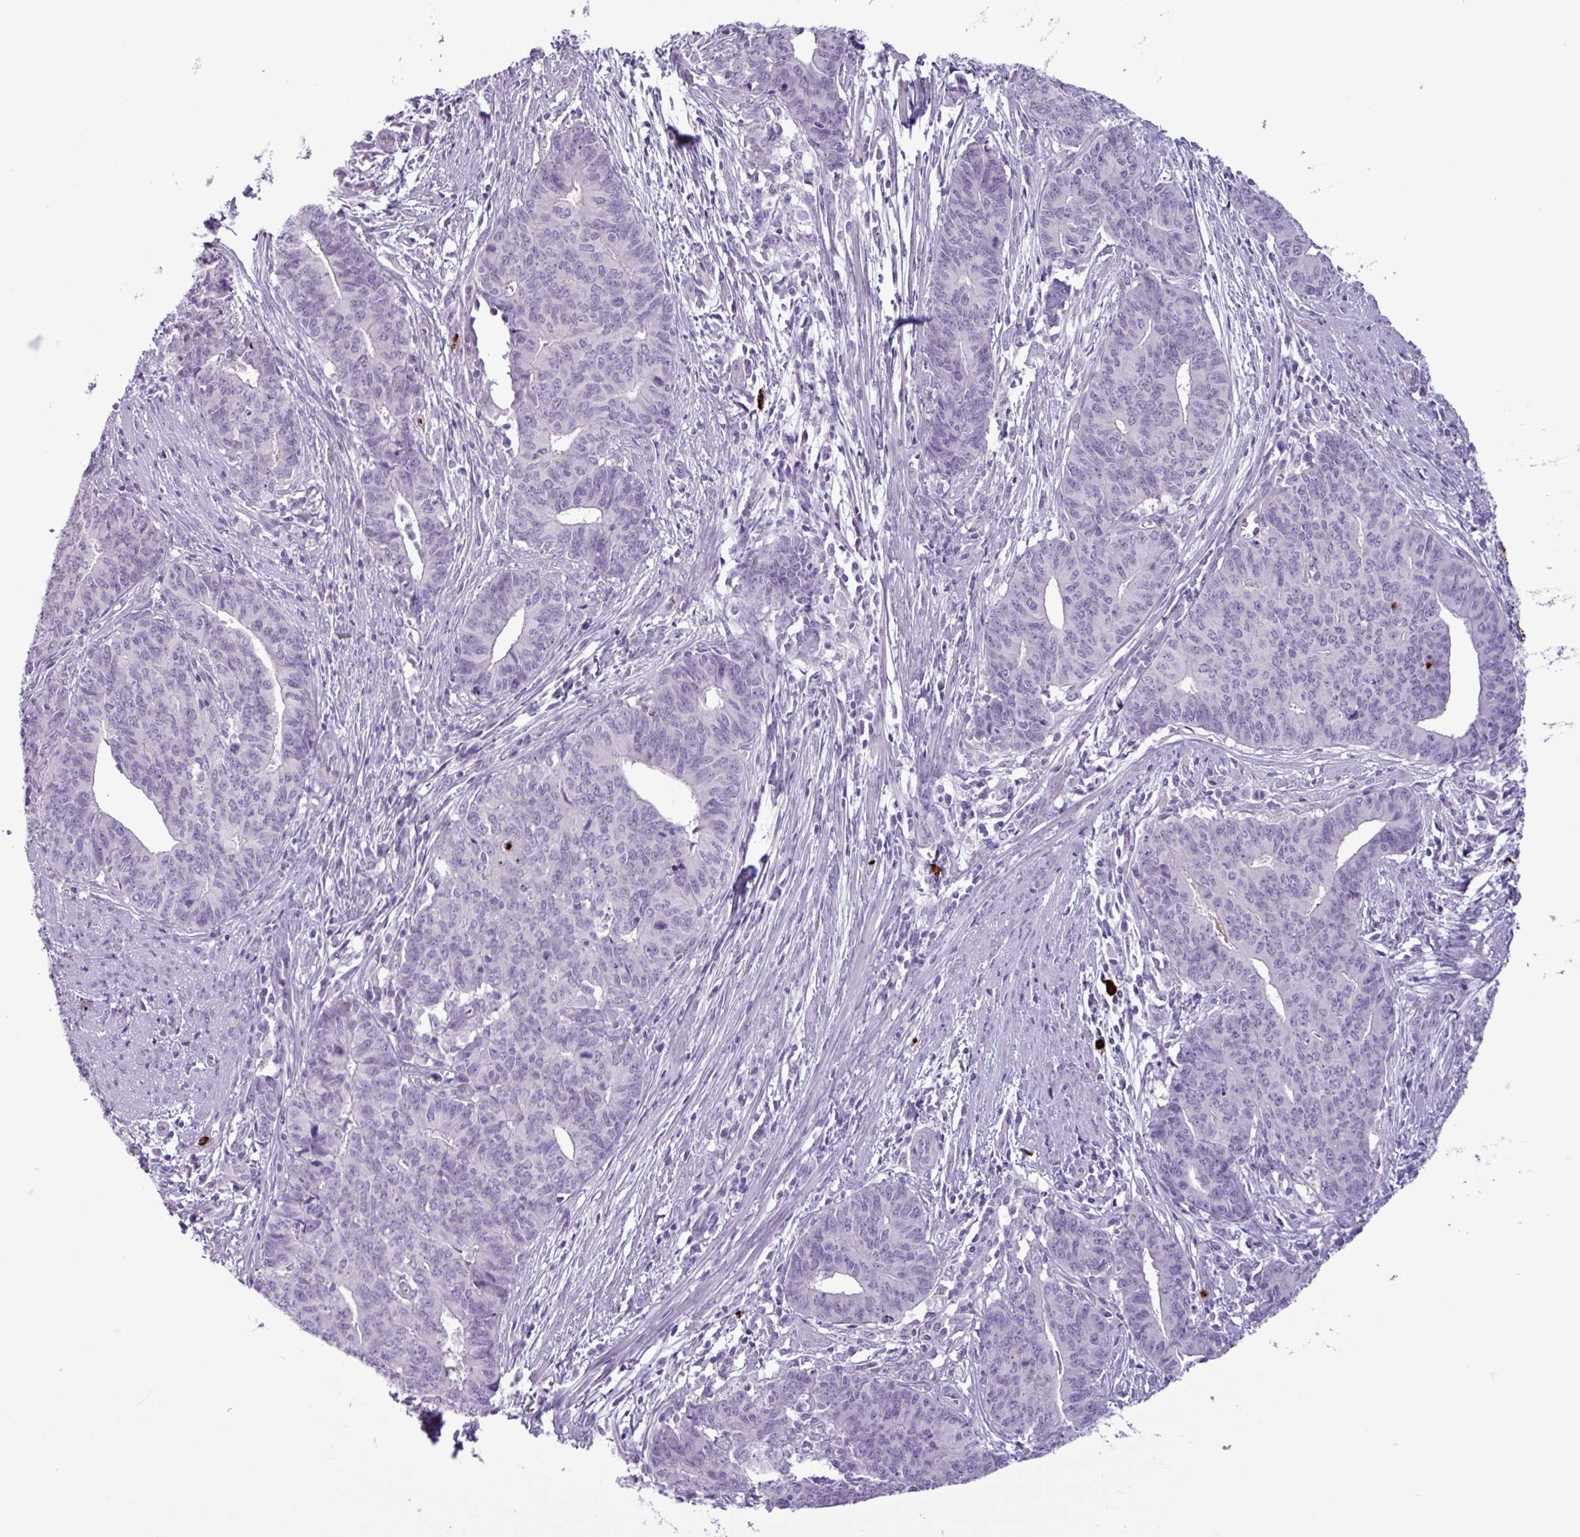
{"staining": {"intensity": "negative", "quantity": "none", "location": "none"}, "tissue": "endometrial cancer", "cell_type": "Tumor cells", "image_type": "cancer", "snomed": [{"axis": "morphology", "description": "Adenocarcinoma, NOS"}, {"axis": "topography", "description": "Endometrium"}], "caption": "This is an immunohistochemistry micrograph of endometrial adenocarcinoma. There is no positivity in tumor cells.", "gene": "TMEM178A", "patient": {"sex": "female", "age": 59}}